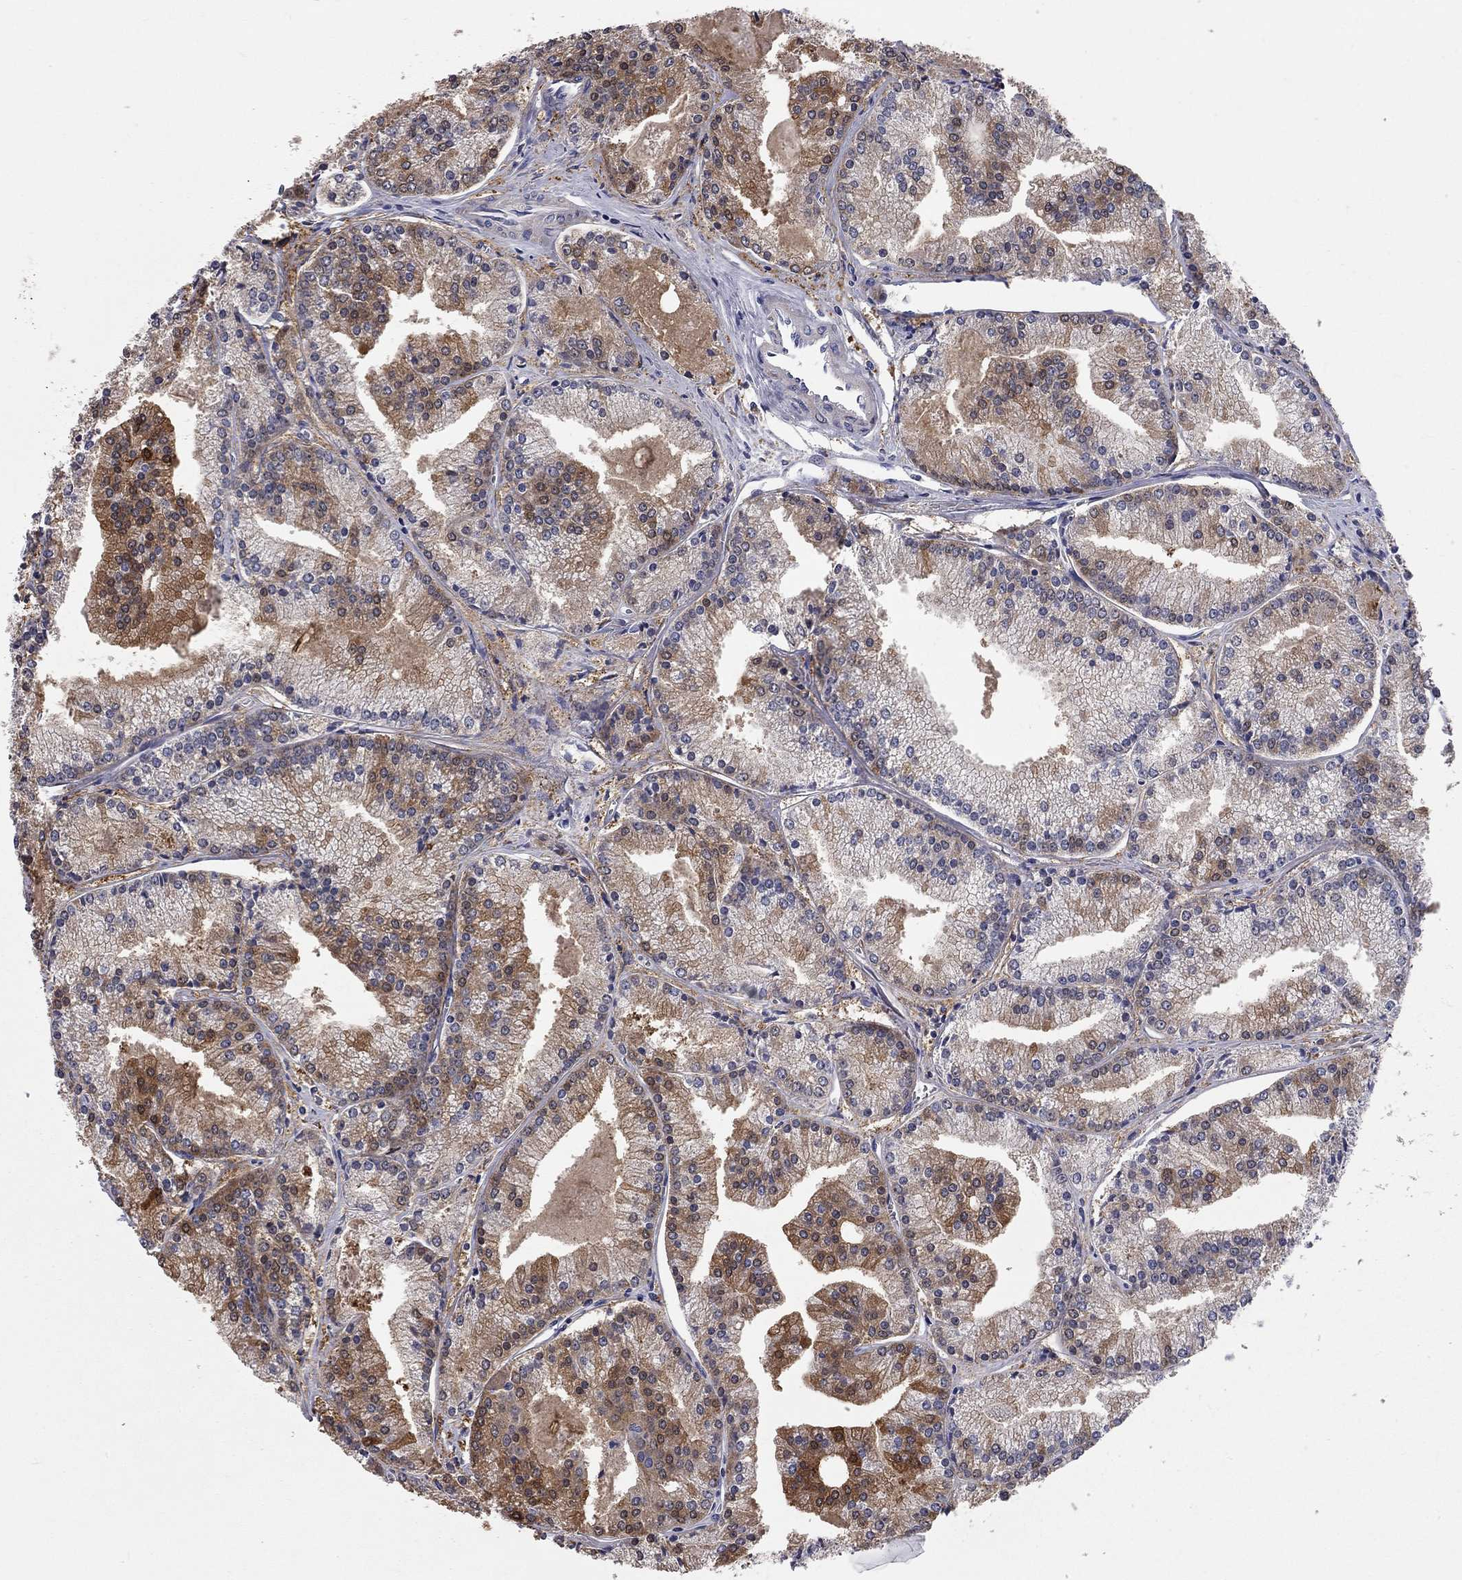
{"staining": {"intensity": "strong", "quantity": "<25%", "location": "cytoplasmic/membranous"}, "tissue": "prostate cancer", "cell_type": "Tumor cells", "image_type": "cancer", "snomed": [{"axis": "morphology", "description": "Adenocarcinoma, NOS"}, {"axis": "topography", "description": "Prostate"}], "caption": "Strong cytoplasmic/membranous protein positivity is seen in about <25% of tumor cells in prostate cancer. (brown staining indicates protein expression, while blue staining denotes nuclei).", "gene": "CFAP161", "patient": {"sex": "male", "age": 72}}